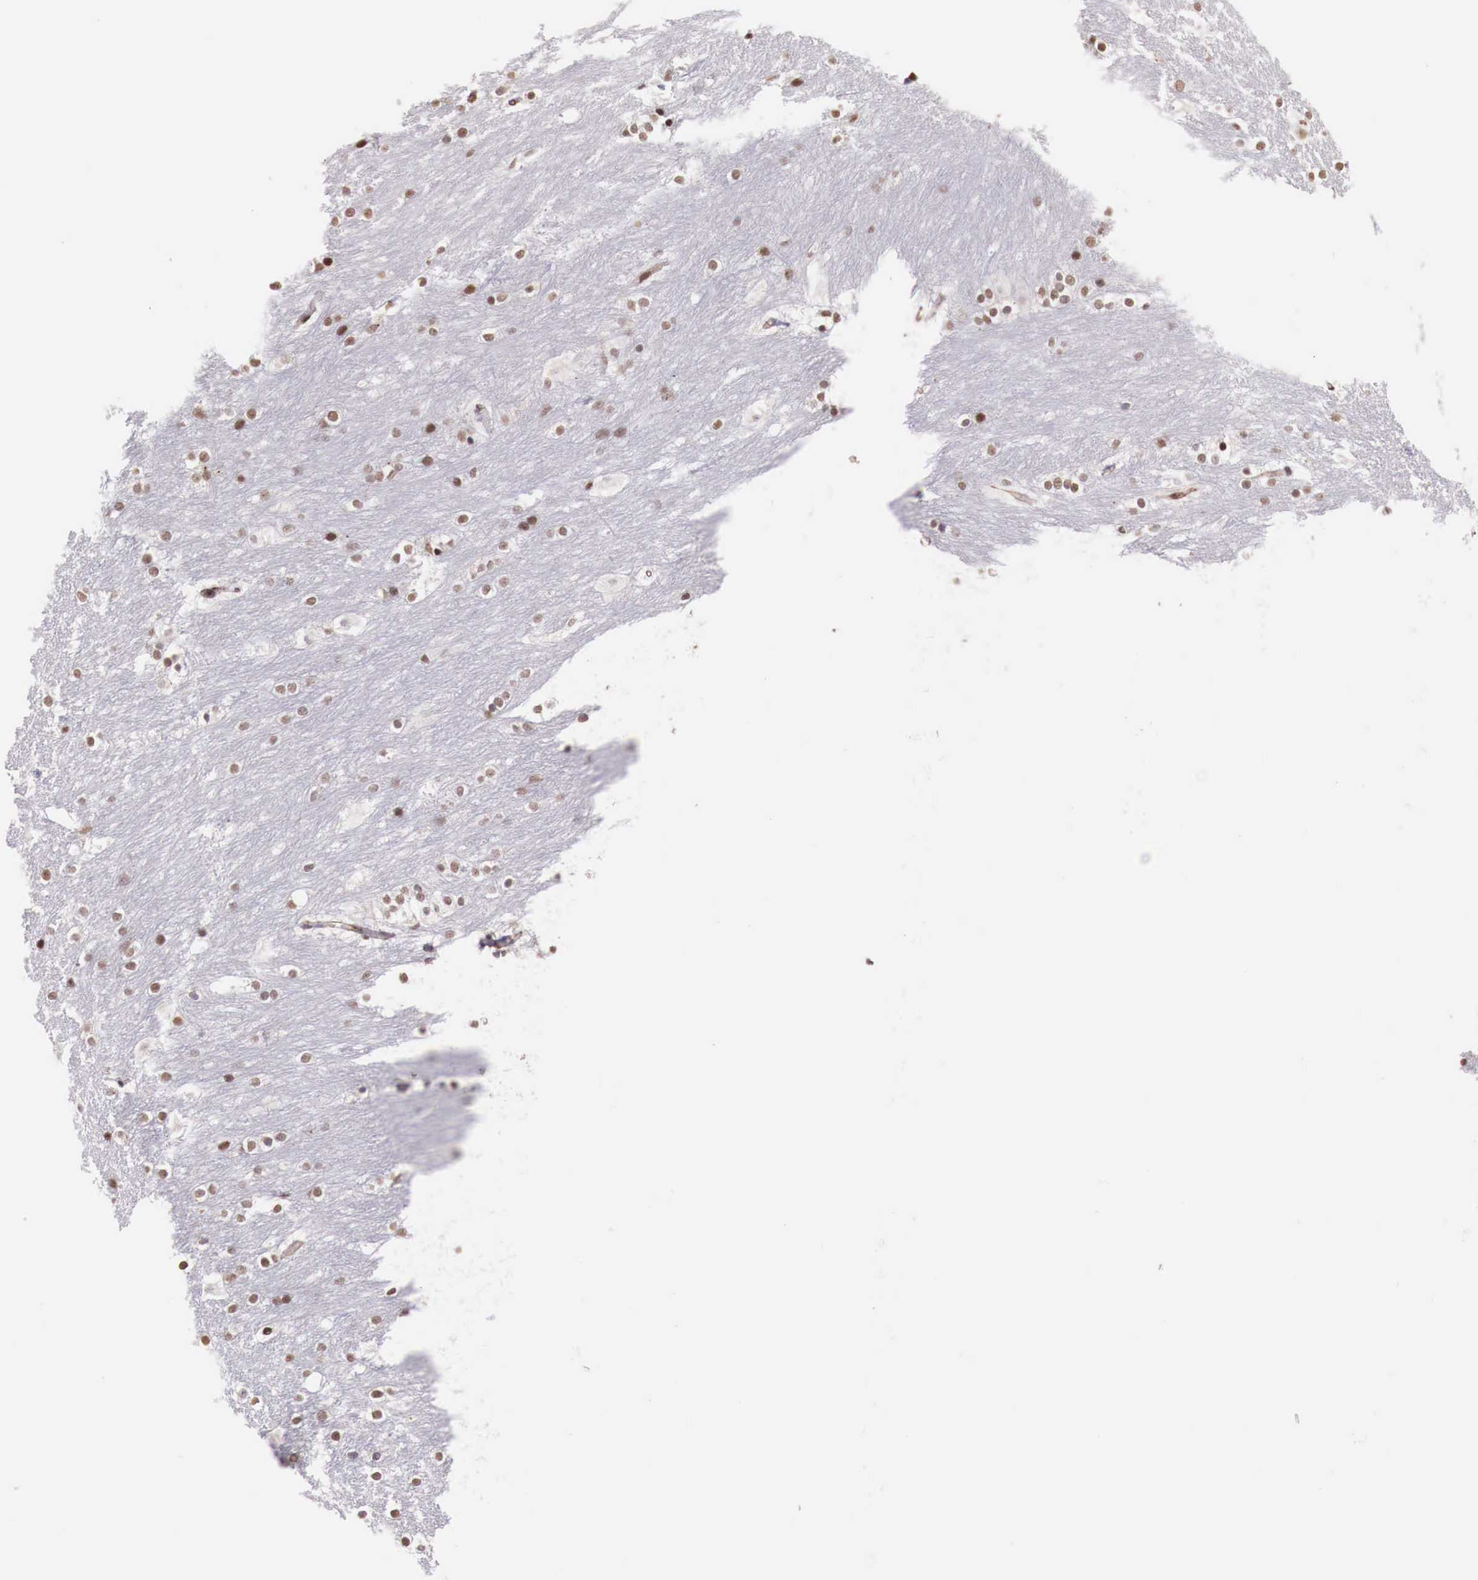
{"staining": {"intensity": "weak", "quantity": "<25%", "location": "nuclear"}, "tissue": "caudate", "cell_type": "Glial cells", "image_type": "normal", "snomed": [{"axis": "morphology", "description": "Normal tissue, NOS"}, {"axis": "topography", "description": "Lateral ventricle wall"}], "caption": "DAB immunohistochemical staining of benign human caudate displays no significant staining in glial cells. The staining is performed using DAB (3,3'-diaminobenzidine) brown chromogen with nuclei counter-stained in using hematoxylin.", "gene": "FOXP2", "patient": {"sex": "female", "age": 19}}